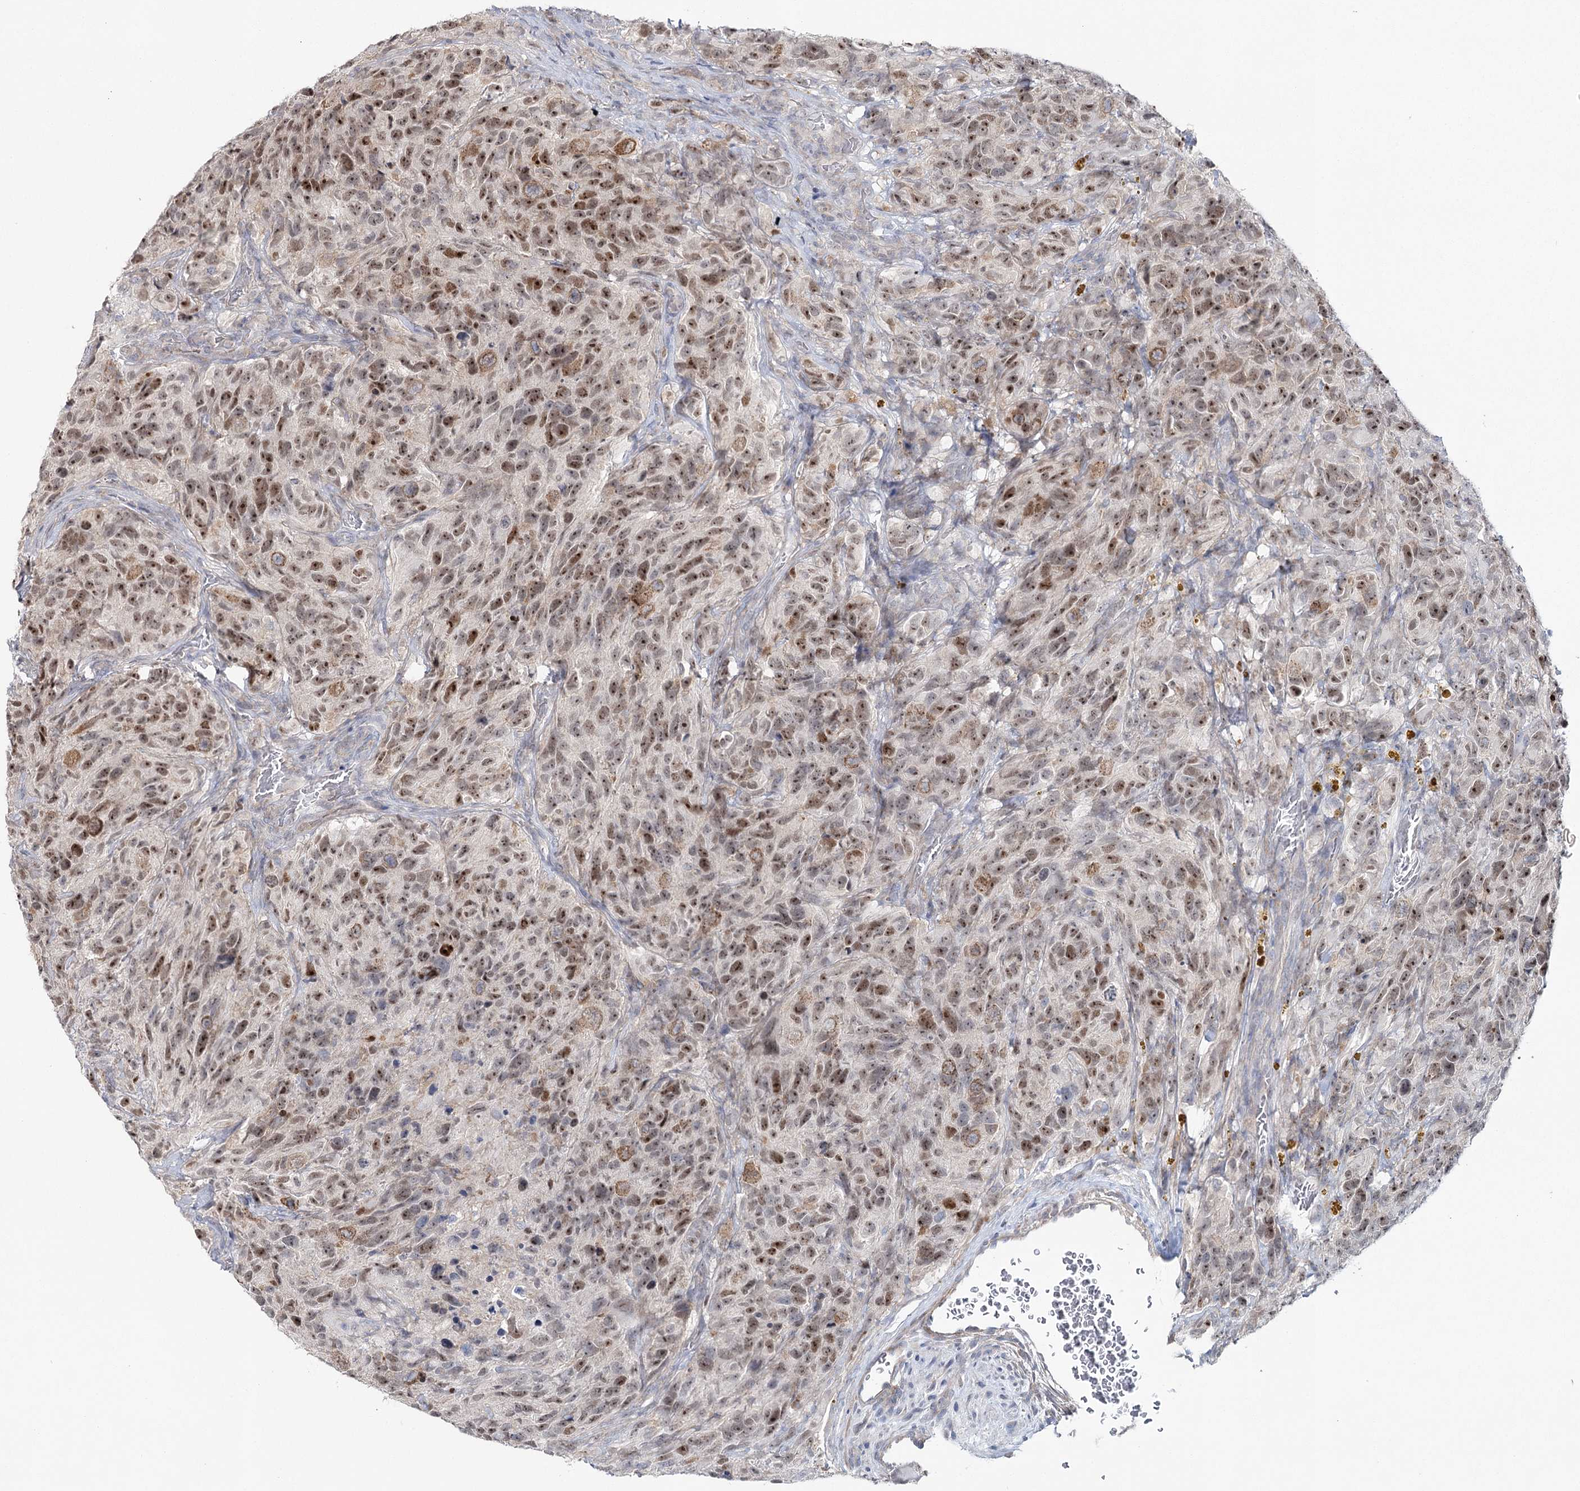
{"staining": {"intensity": "moderate", "quantity": ">75%", "location": "nuclear"}, "tissue": "glioma", "cell_type": "Tumor cells", "image_type": "cancer", "snomed": [{"axis": "morphology", "description": "Glioma, malignant, High grade"}, {"axis": "topography", "description": "Brain"}], "caption": "Moderate nuclear staining is appreciated in about >75% of tumor cells in malignant high-grade glioma.", "gene": "ZC3H8", "patient": {"sex": "male", "age": 69}}